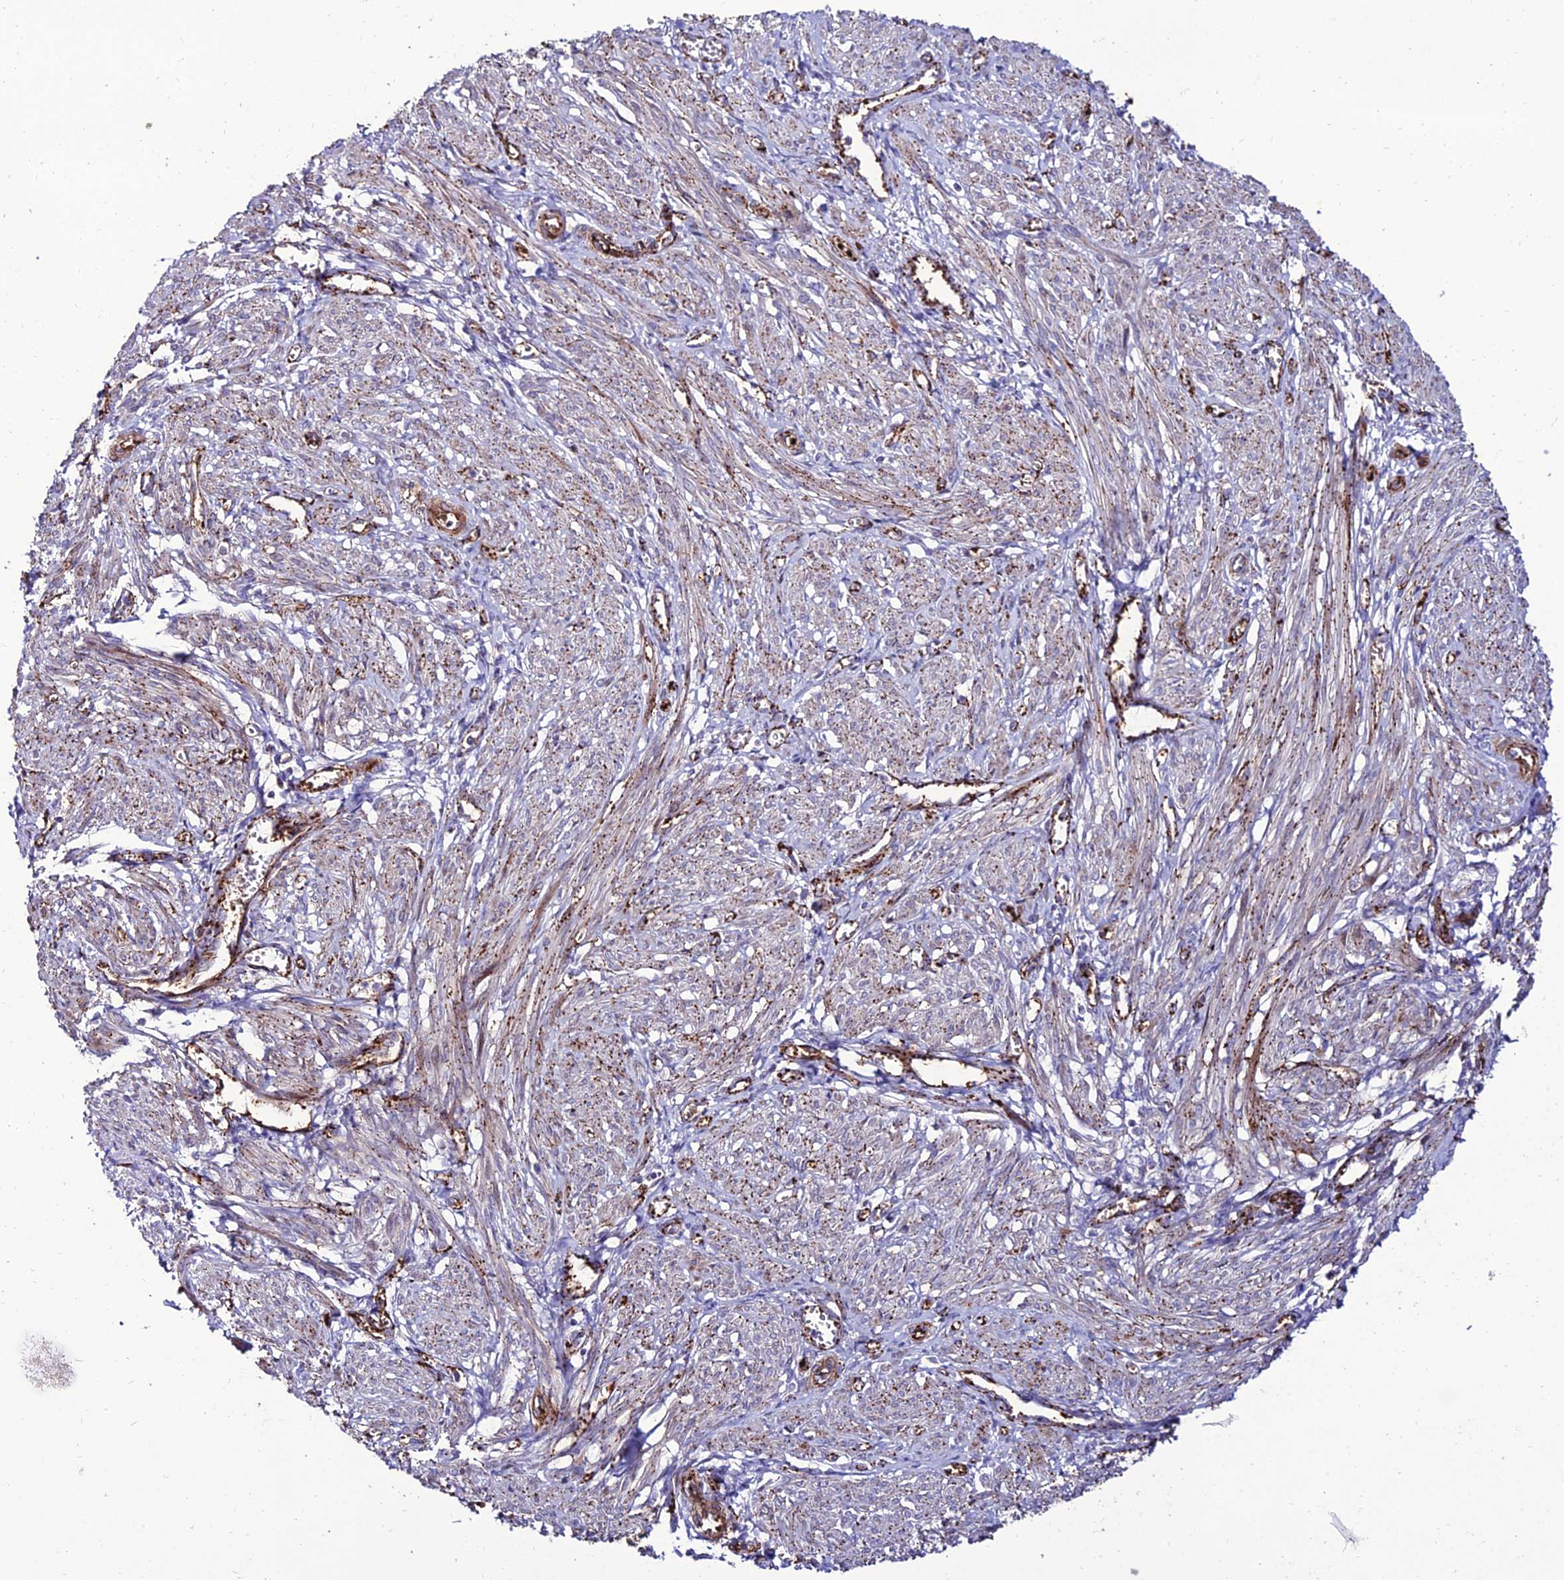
{"staining": {"intensity": "strong", "quantity": "25%-75%", "location": "cytoplasmic/membranous"}, "tissue": "smooth muscle", "cell_type": "Smooth muscle cells", "image_type": "normal", "snomed": [{"axis": "morphology", "description": "Normal tissue, NOS"}, {"axis": "topography", "description": "Smooth muscle"}], "caption": "Immunohistochemical staining of benign smooth muscle displays high levels of strong cytoplasmic/membranous expression in approximately 25%-75% of smooth muscle cells. The staining was performed using DAB to visualize the protein expression in brown, while the nuclei were stained in blue with hematoxylin (Magnification: 20x).", "gene": "ALDH3B2", "patient": {"sex": "female", "age": 39}}